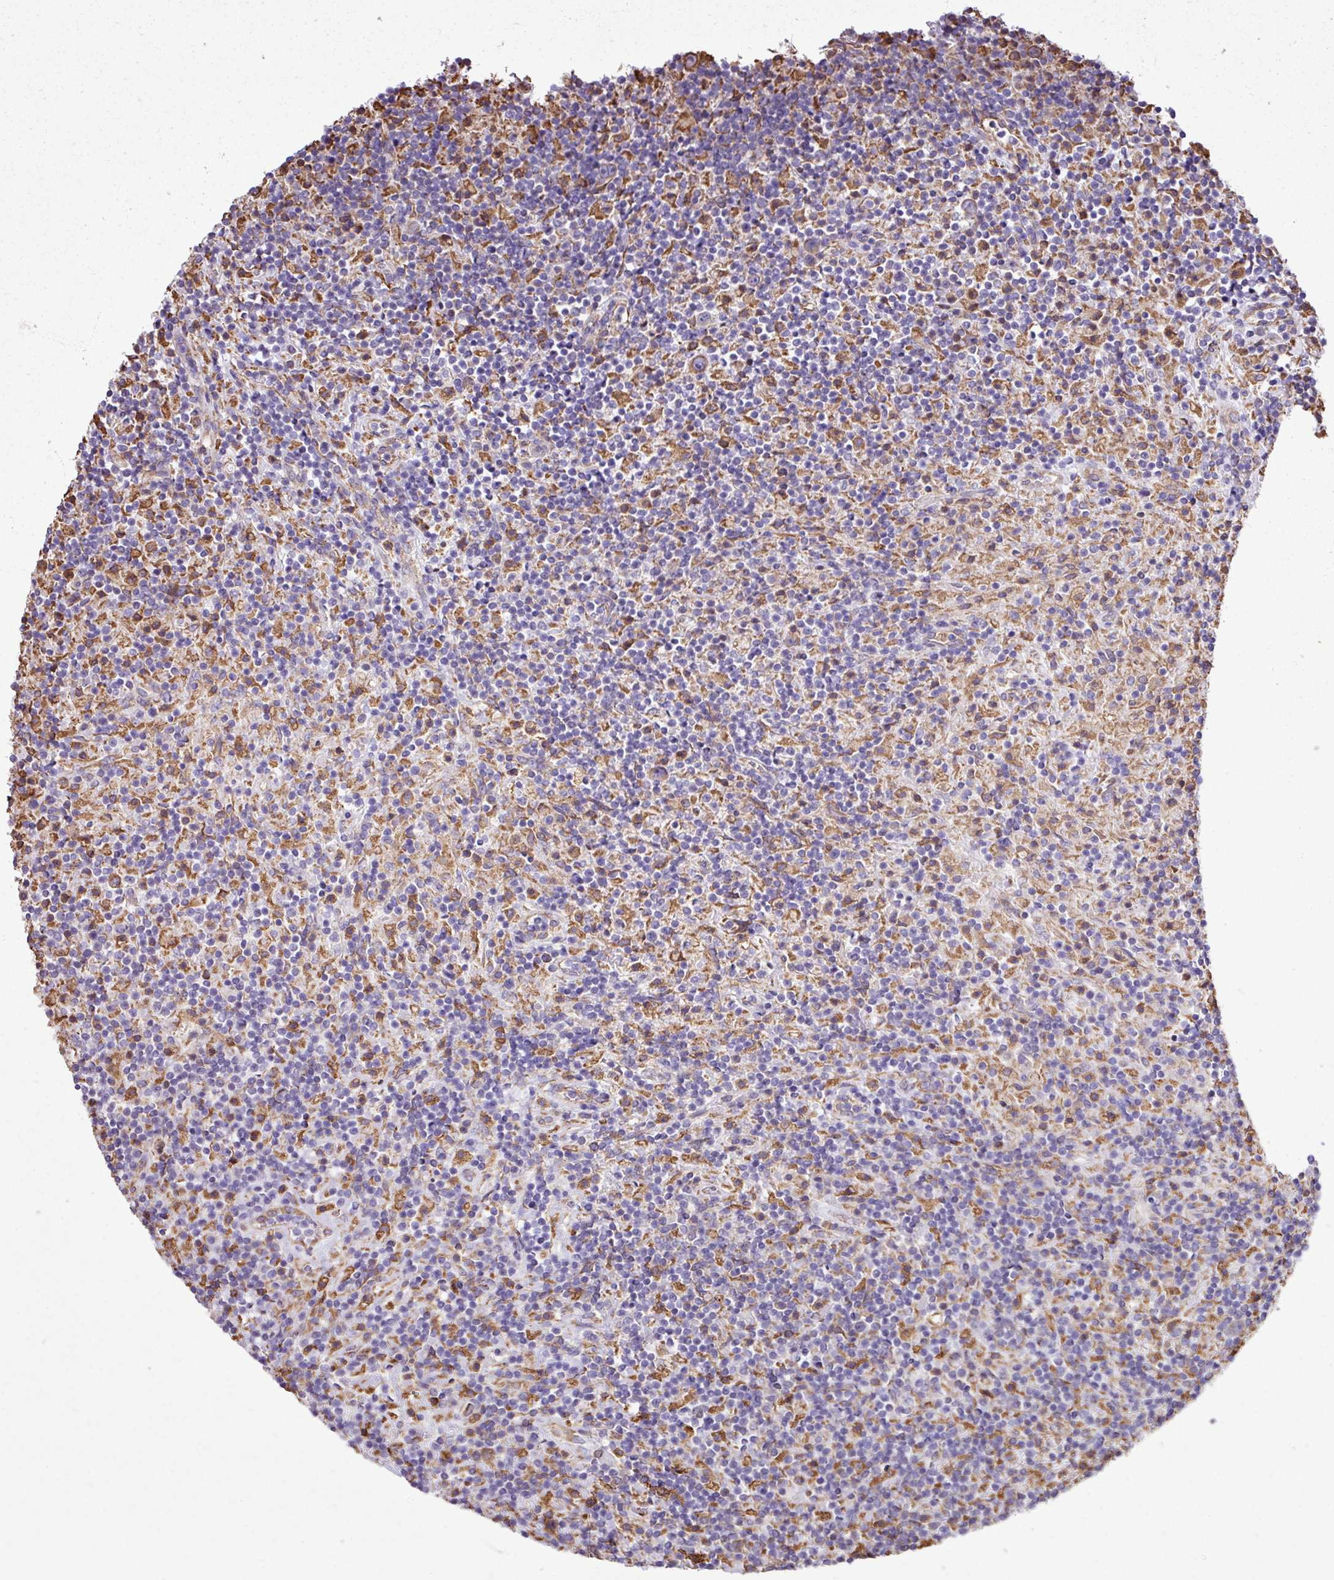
{"staining": {"intensity": "moderate", "quantity": ">75%", "location": "cytoplasmic/membranous"}, "tissue": "lymphoma", "cell_type": "Tumor cells", "image_type": "cancer", "snomed": [{"axis": "morphology", "description": "Hodgkin's disease, NOS"}, {"axis": "topography", "description": "Lymph node"}], "caption": "The immunohistochemical stain highlights moderate cytoplasmic/membranous staining in tumor cells of lymphoma tissue.", "gene": "ZSCAN5A", "patient": {"sex": "male", "age": 70}}